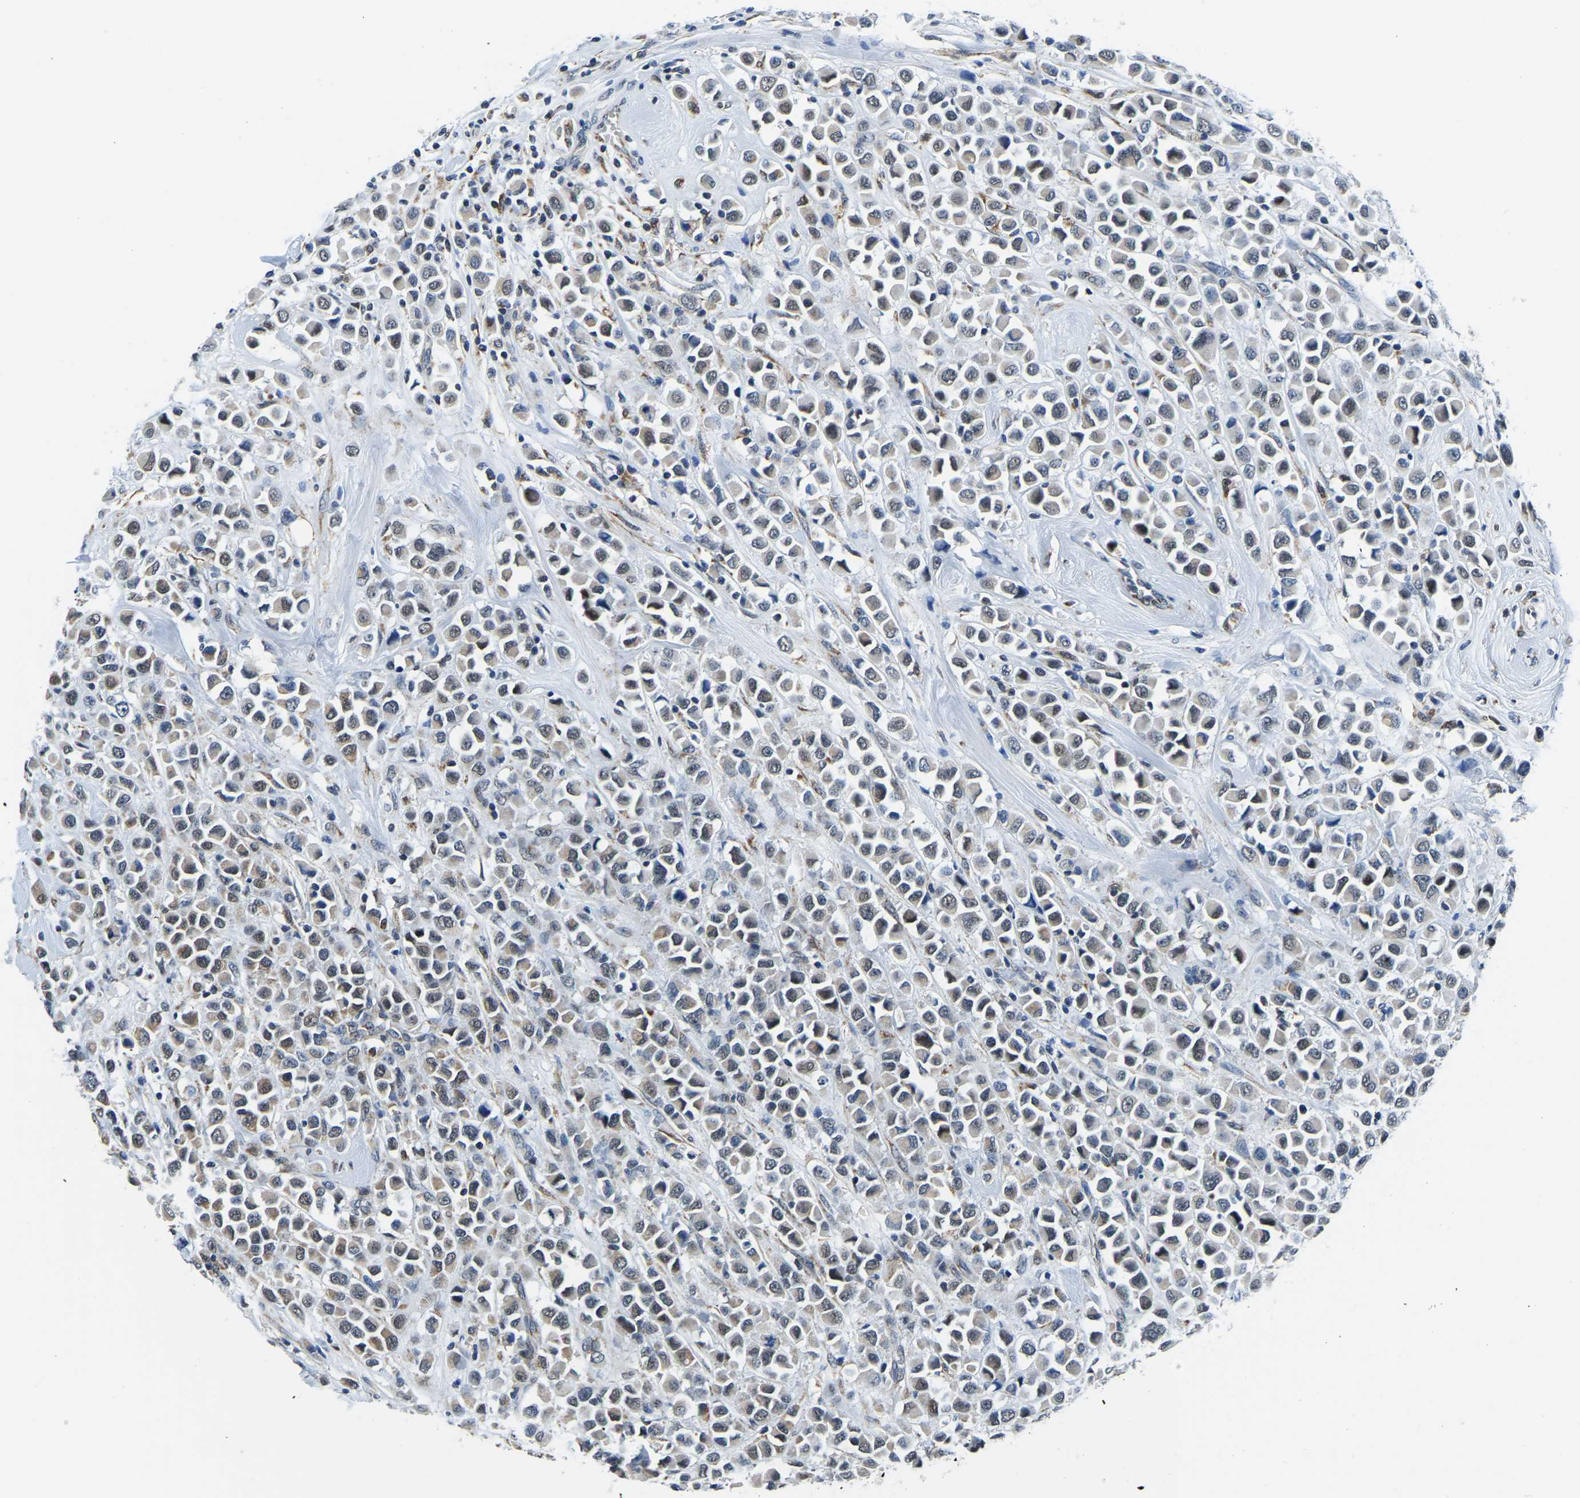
{"staining": {"intensity": "weak", "quantity": "<25%", "location": "nuclear"}, "tissue": "breast cancer", "cell_type": "Tumor cells", "image_type": "cancer", "snomed": [{"axis": "morphology", "description": "Duct carcinoma"}, {"axis": "topography", "description": "Breast"}], "caption": "A micrograph of infiltrating ductal carcinoma (breast) stained for a protein demonstrates no brown staining in tumor cells.", "gene": "BNIP3L", "patient": {"sex": "female", "age": 61}}